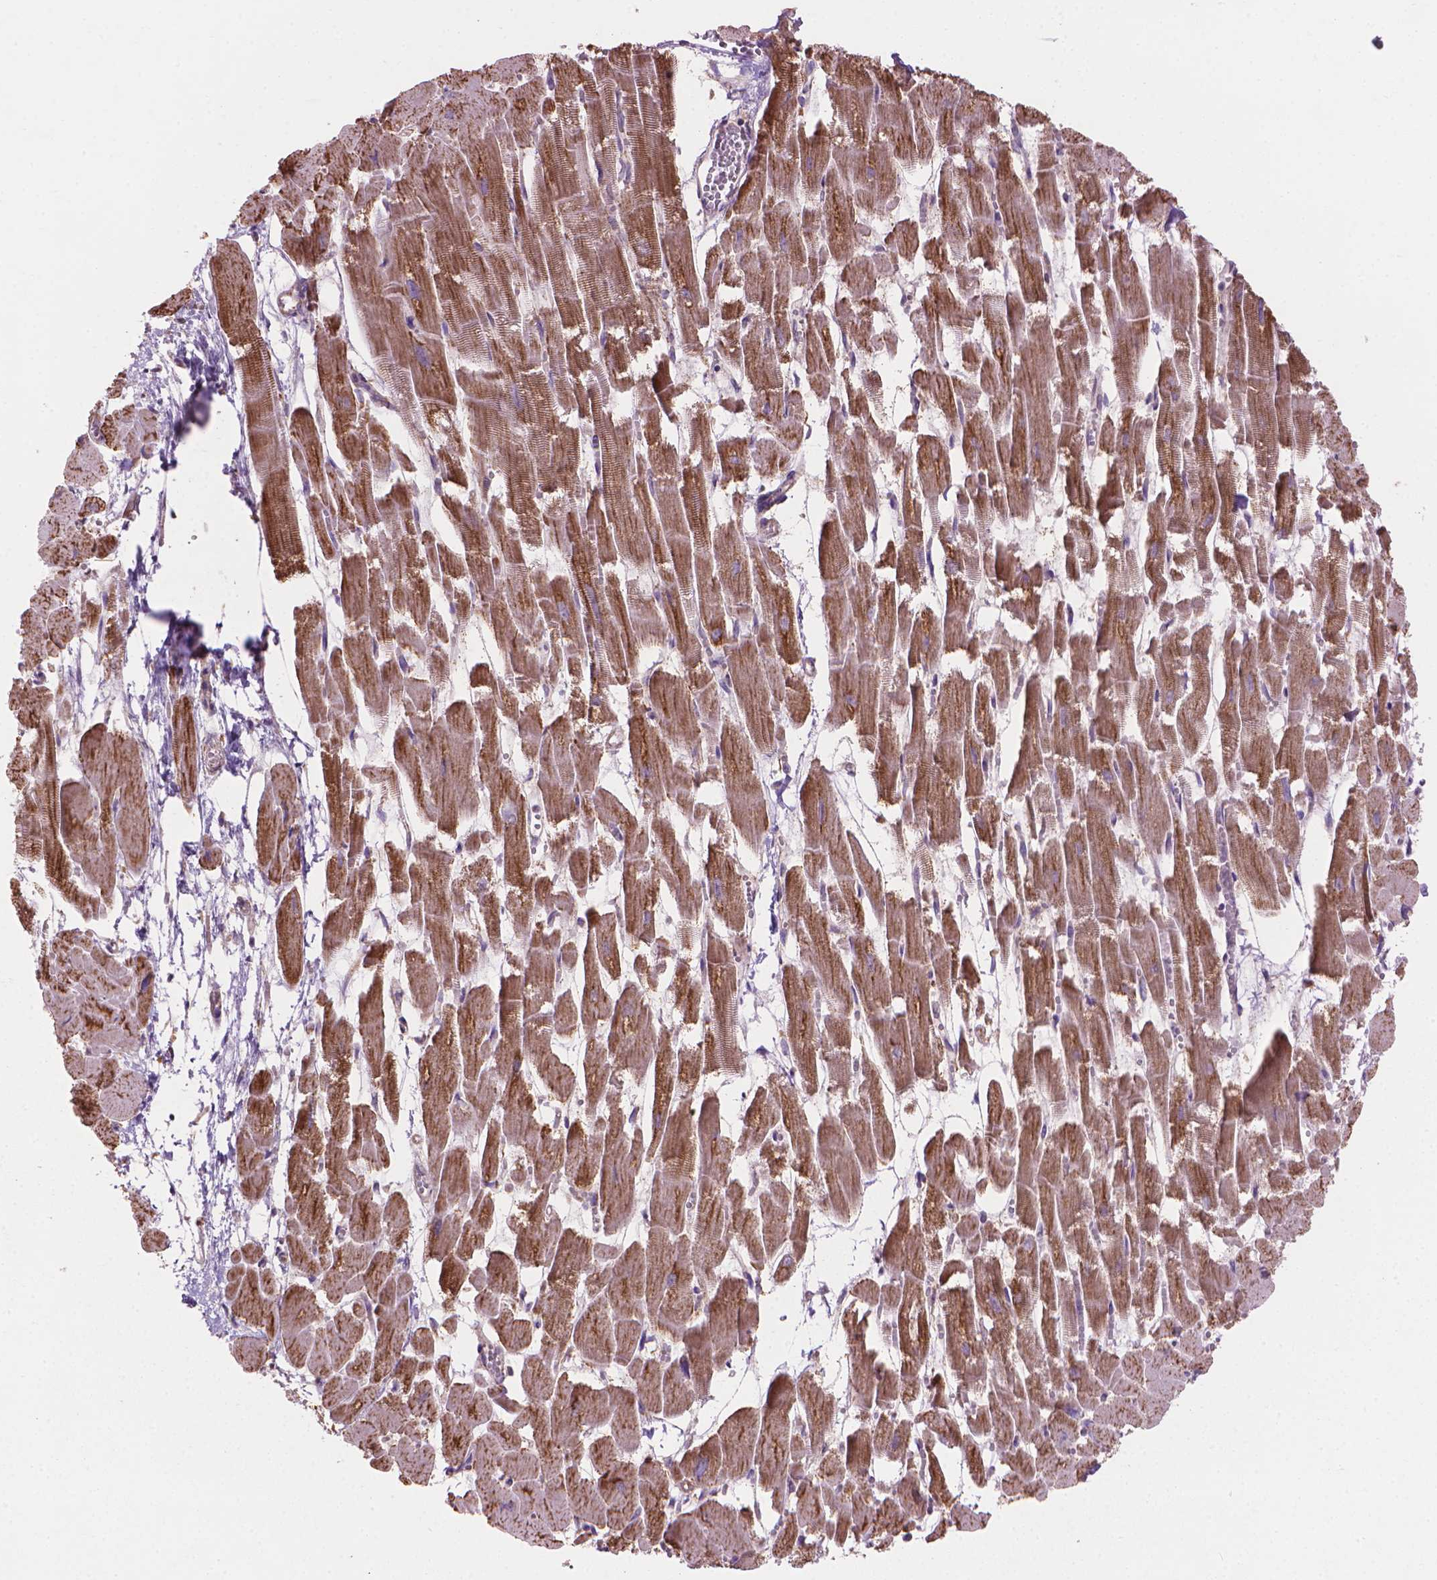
{"staining": {"intensity": "moderate", "quantity": ">75%", "location": "cytoplasmic/membranous"}, "tissue": "heart muscle", "cell_type": "Cardiomyocytes", "image_type": "normal", "snomed": [{"axis": "morphology", "description": "Normal tissue, NOS"}, {"axis": "topography", "description": "Heart"}], "caption": "The immunohistochemical stain shows moderate cytoplasmic/membranous expression in cardiomyocytes of unremarkable heart muscle.", "gene": "VARS2", "patient": {"sex": "female", "age": 52}}